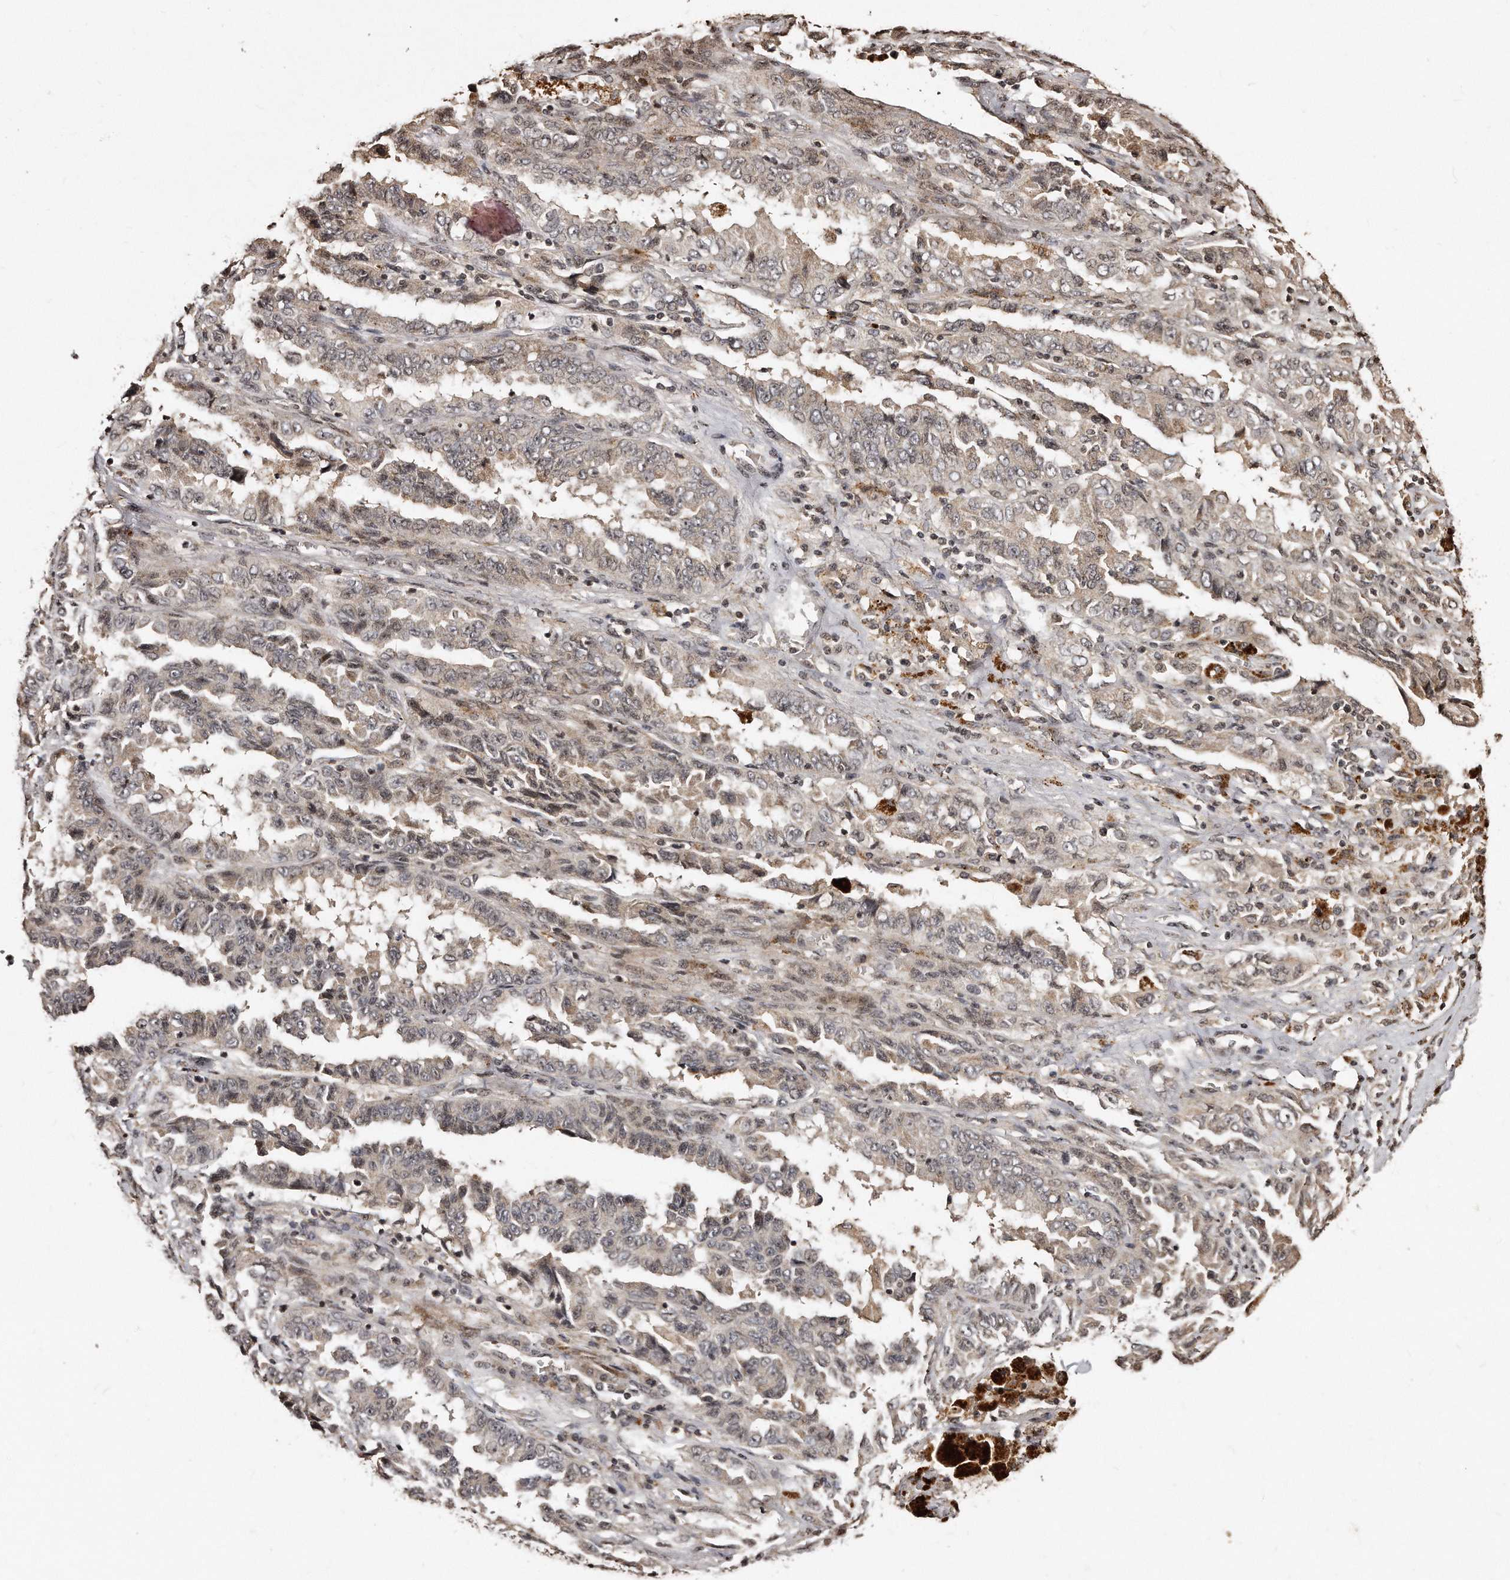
{"staining": {"intensity": "weak", "quantity": "25%-75%", "location": "cytoplasmic/membranous,nuclear"}, "tissue": "lung cancer", "cell_type": "Tumor cells", "image_type": "cancer", "snomed": [{"axis": "morphology", "description": "Adenocarcinoma, NOS"}, {"axis": "topography", "description": "Lung"}], "caption": "DAB immunohistochemical staining of human lung cancer (adenocarcinoma) exhibits weak cytoplasmic/membranous and nuclear protein expression in approximately 25%-75% of tumor cells. (DAB IHC with brightfield microscopy, high magnification).", "gene": "TSHR", "patient": {"sex": "female", "age": 51}}